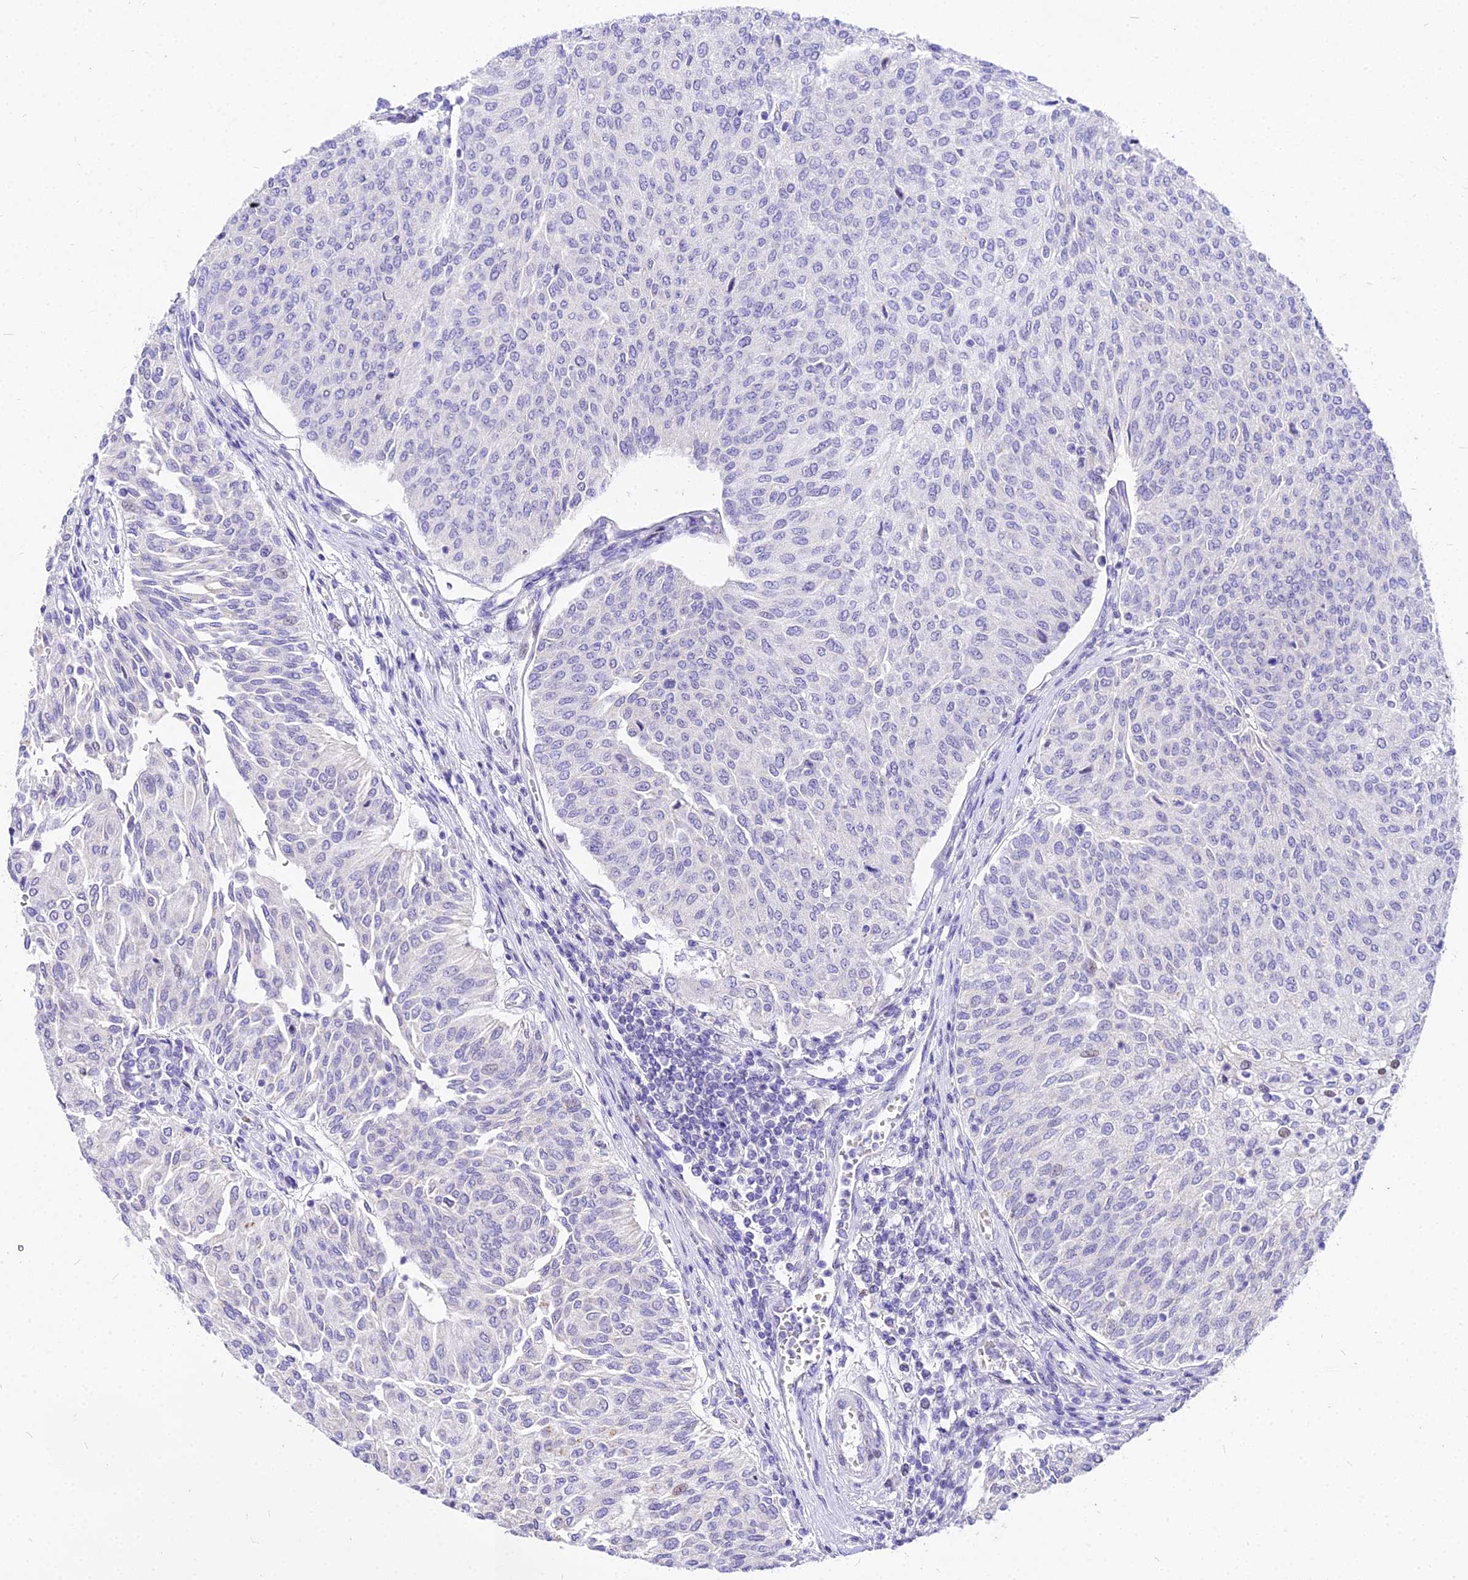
{"staining": {"intensity": "negative", "quantity": "none", "location": "none"}, "tissue": "urothelial cancer", "cell_type": "Tumor cells", "image_type": "cancer", "snomed": [{"axis": "morphology", "description": "Urothelial carcinoma, High grade"}, {"axis": "topography", "description": "Urinary bladder"}], "caption": "There is no significant expression in tumor cells of urothelial carcinoma (high-grade).", "gene": "CARD18", "patient": {"sex": "female", "age": 79}}